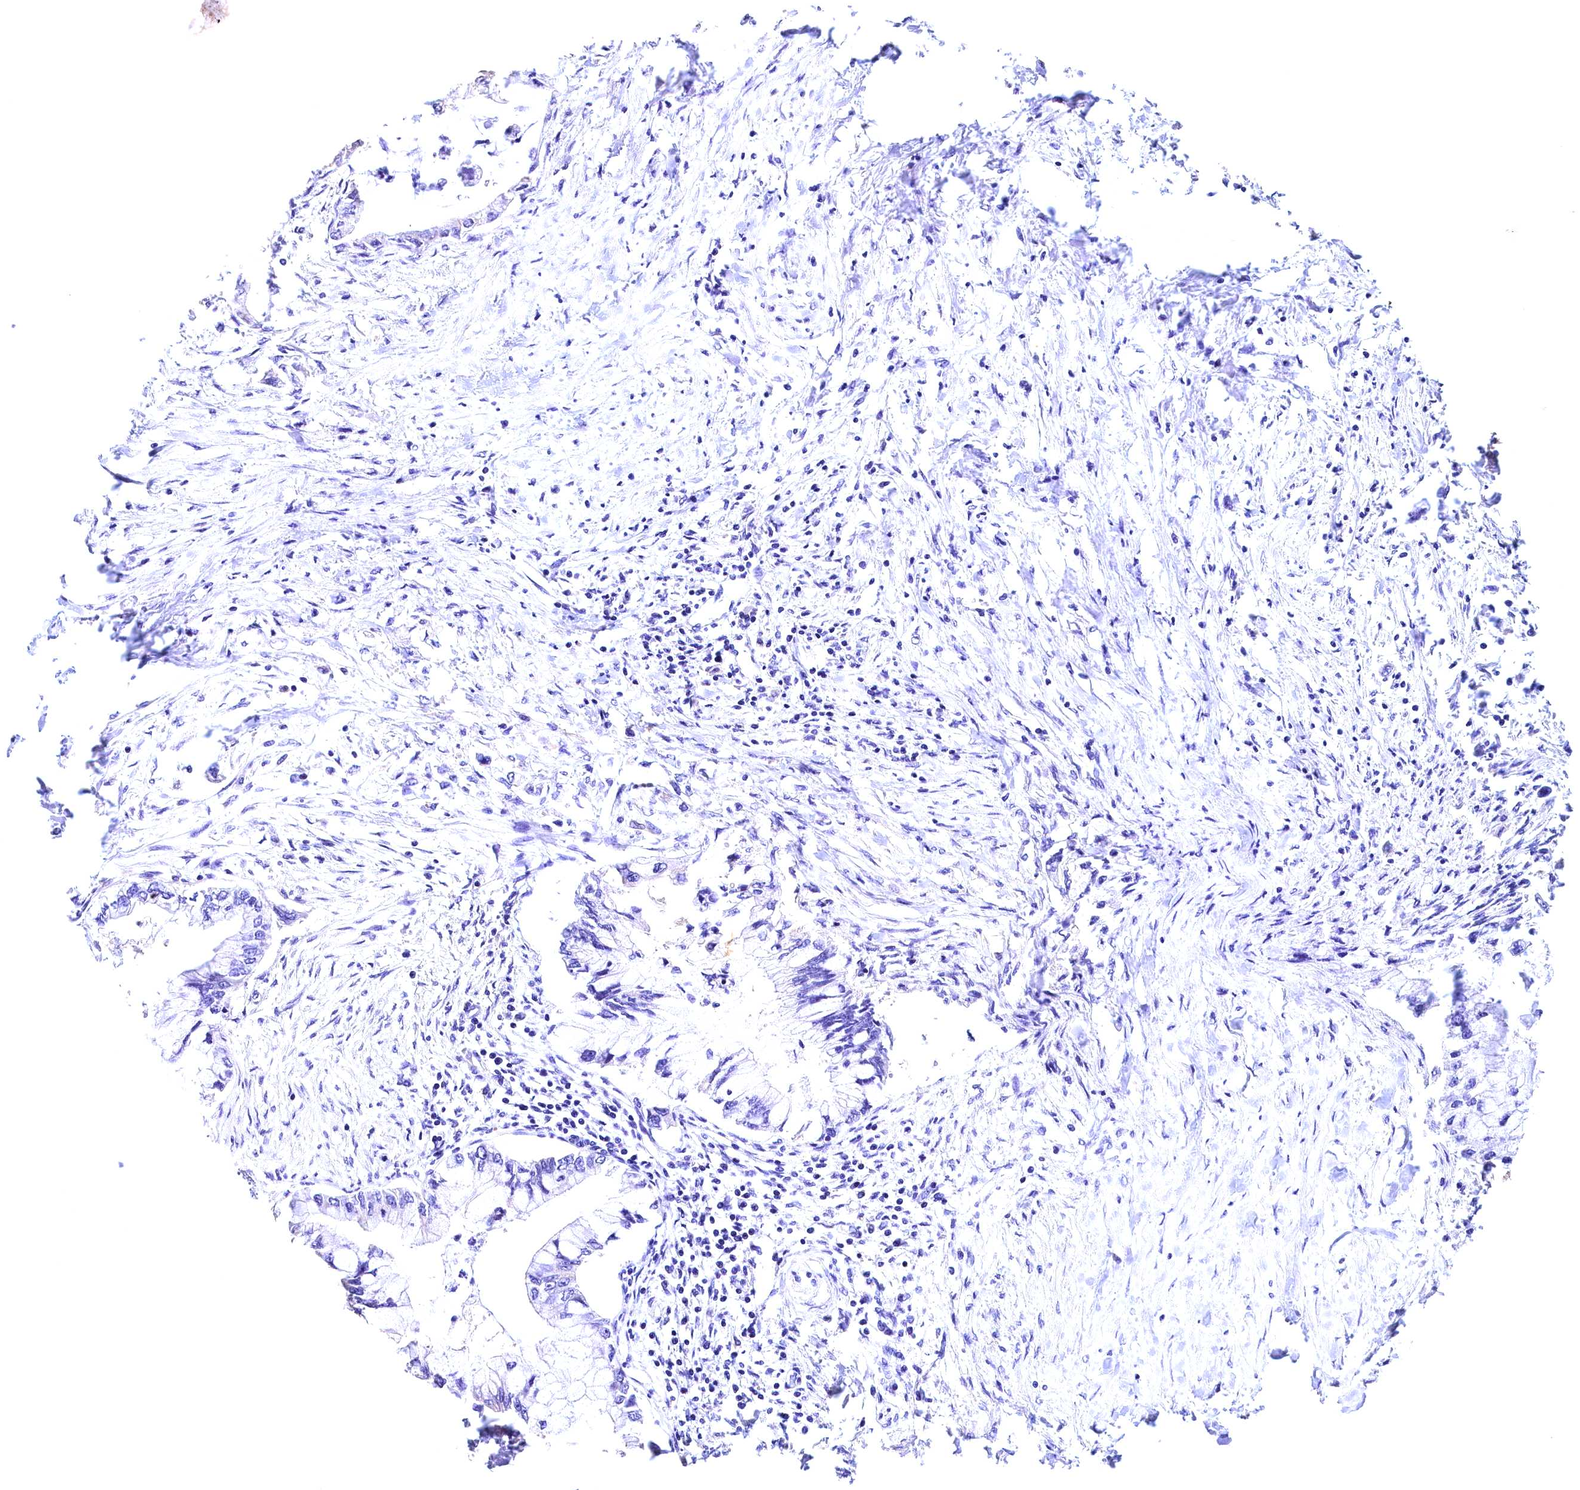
{"staining": {"intensity": "weak", "quantity": "<25%", "location": "cytoplasmic/membranous"}, "tissue": "pancreatic cancer", "cell_type": "Tumor cells", "image_type": "cancer", "snomed": [{"axis": "morphology", "description": "Adenocarcinoma, NOS"}, {"axis": "topography", "description": "Pancreas"}], "caption": "IHC of human pancreatic cancer demonstrates no staining in tumor cells.", "gene": "OAS3", "patient": {"sex": "male", "age": 48}}